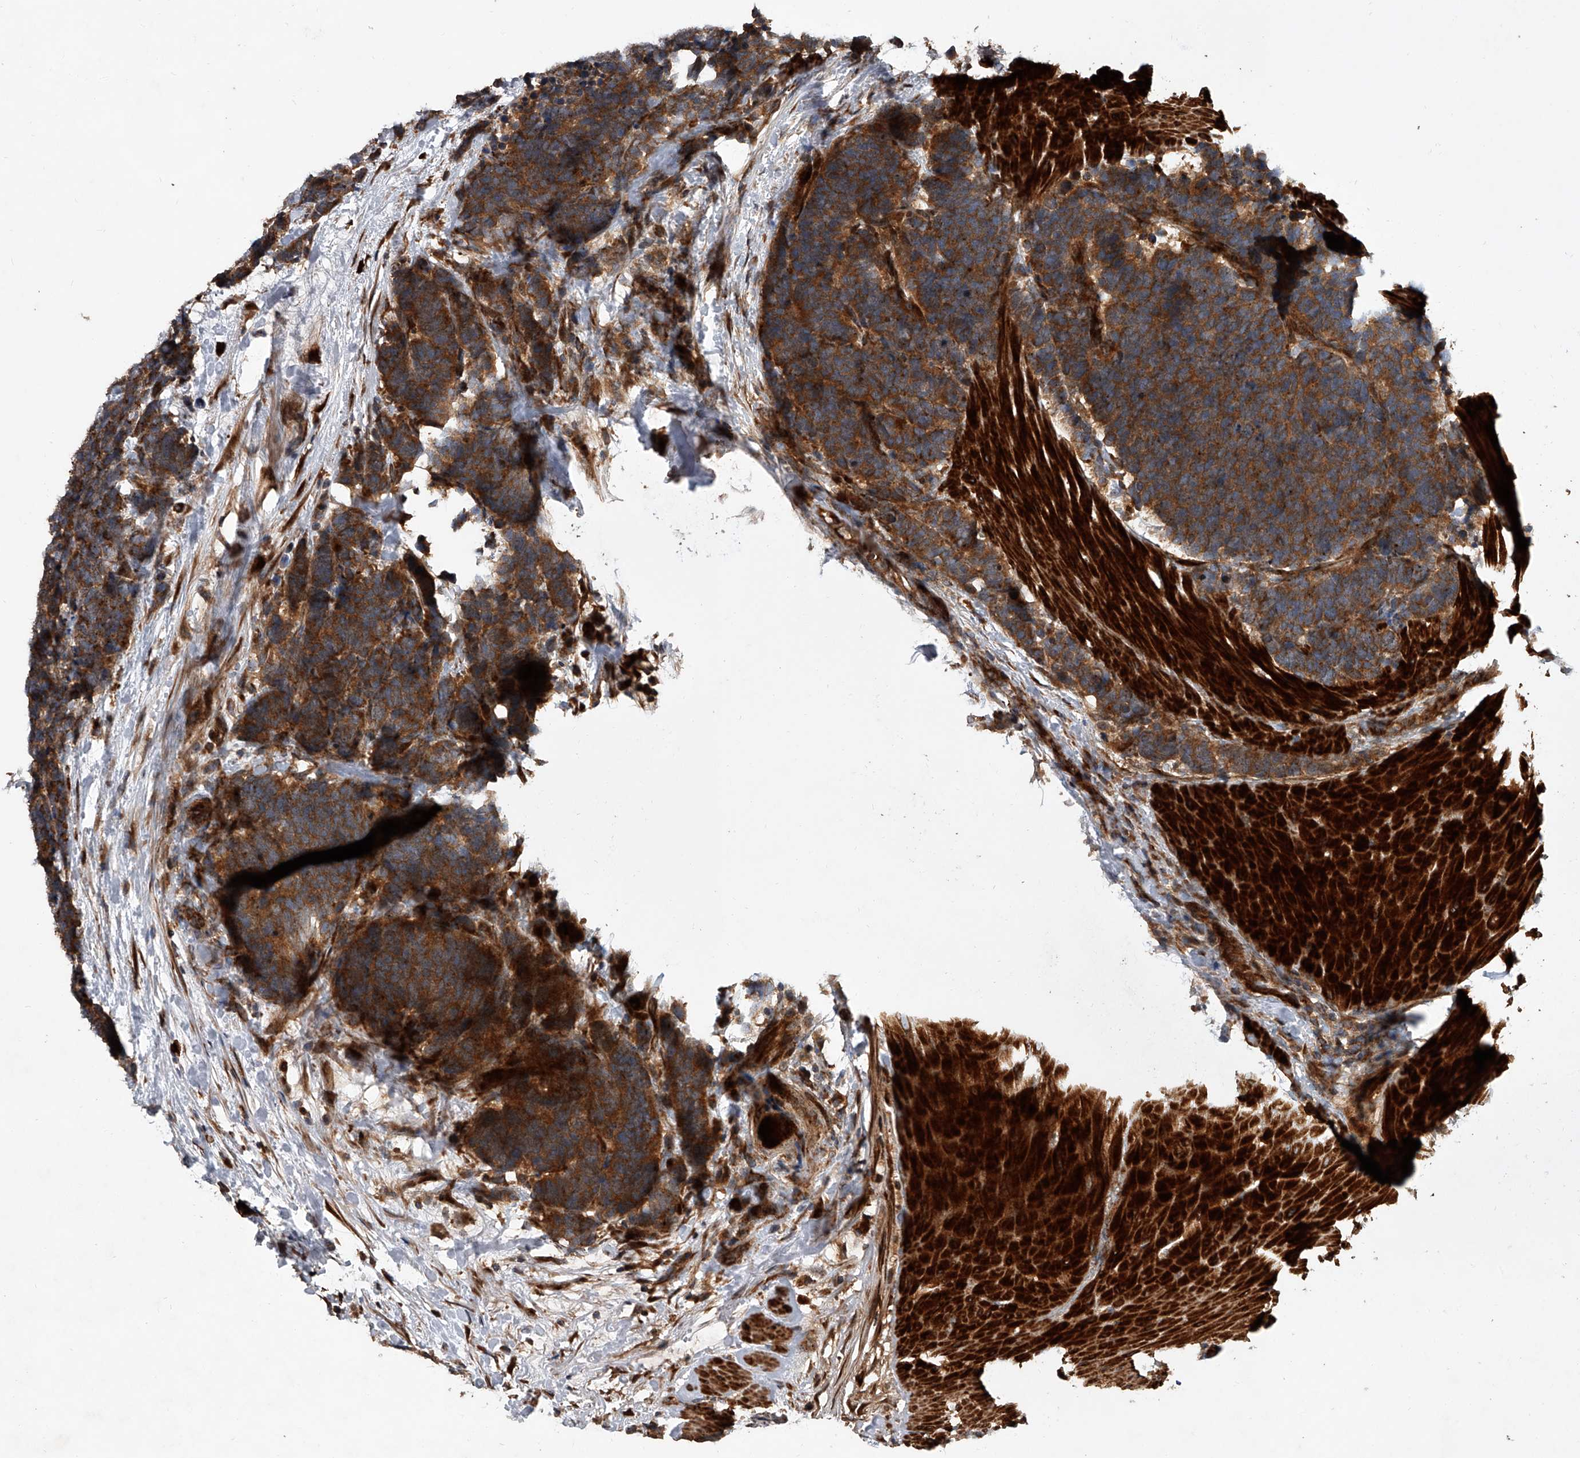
{"staining": {"intensity": "moderate", "quantity": ">75%", "location": "cytoplasmic/membranous"}, "tissue": "carcinoid", "cell_type": "Tumor cells", "image_type": "cancer", "snomed": [{"axis": "morphology", "description": "Carcinoma, NOS"}, {"axis": "morphology", "description": "Carcinoid, malignant, NOS"}, {"axis": "topography", "description": "Urinary bladder"}], "caption": "The image reveals a brown stain indicating the presence of a protein in the cytoplasmic/membranous of tumor cells in carcinoid. The staining is performed using DAB brown chromogen to label protein expression. The nuclei are counter-stained blue using hematoxylin.", "gene": "USP47", "patient": {"sex": "male", "age": 57}}